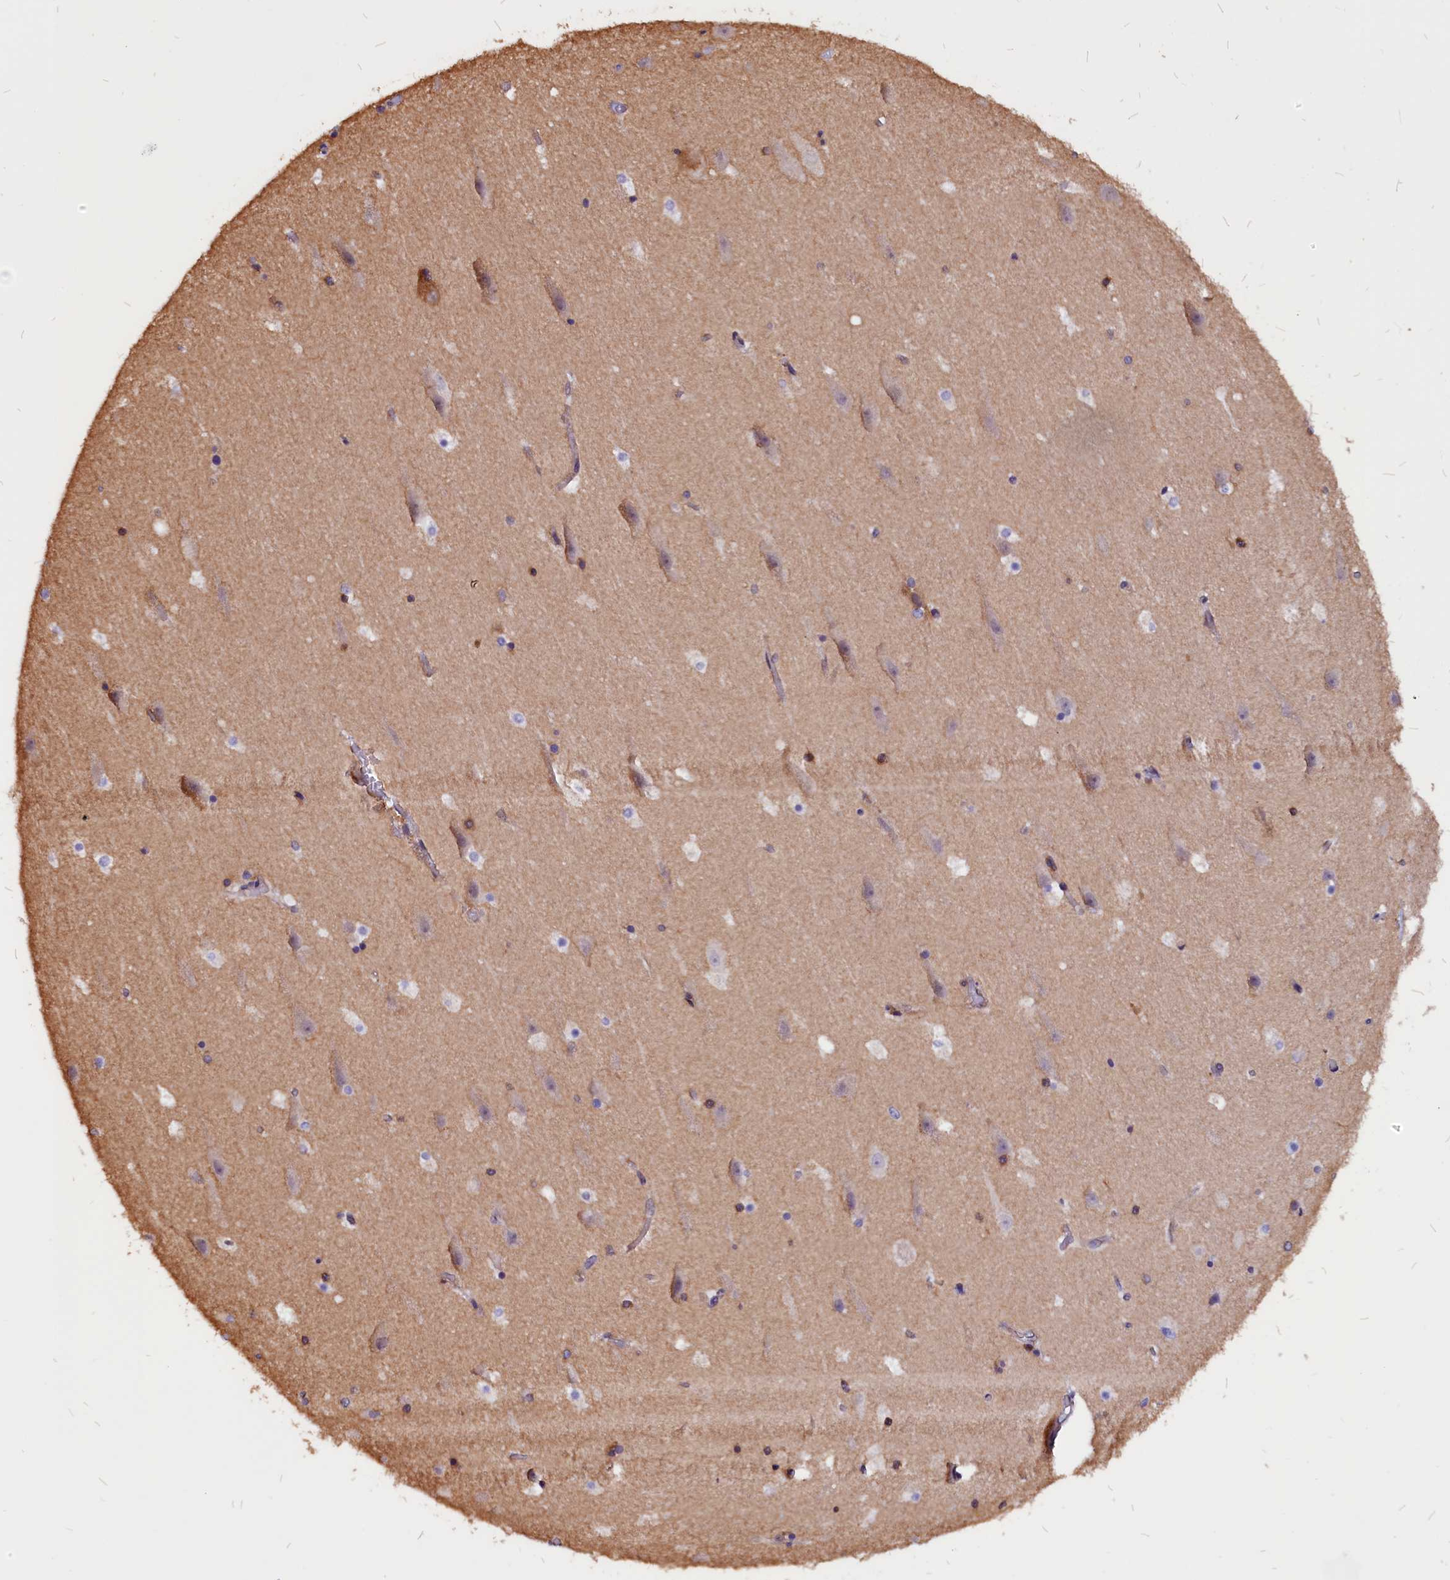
{"staining": {"intensity": "moderate", "quantity": "<25%", "location": "cytoplasmic/membranous"}, "tissue": "hippocampus", "cell_type": "Glial cells", "image_type": "normal", "snomed": [{"axis": "morphology", "description": "Normal tissue, NOS"}, {"axis": "topography", "description": "Hippocampus"}], "caption": "Glial cells display moderate cytoplasmic/membranous expression in approximately <25% of cells in benign hippocampus.", "gene": "EIF3G", "patient": {"sex": "female", "age": 52}}